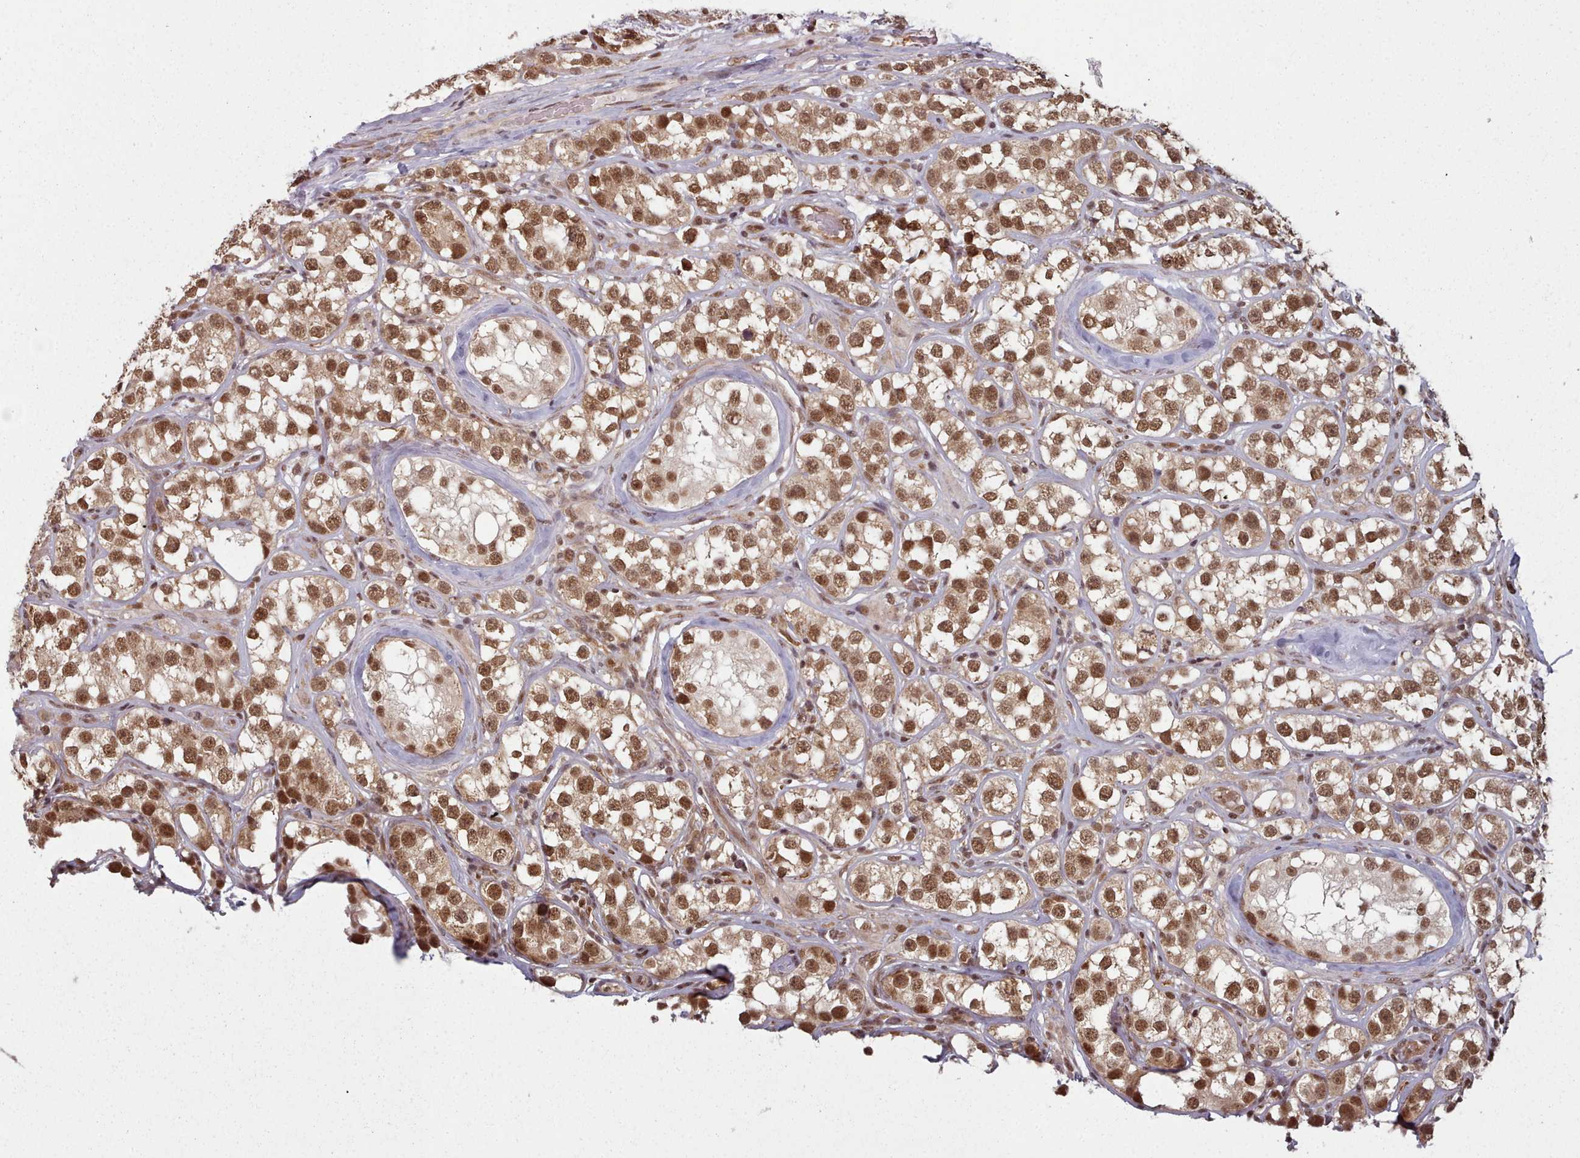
{"staining": {"intensity": "moderate", "quantity": ">75%", "location": "cytoplasmic/membranous,nuclear"}, "tissue": "testis cancer", "cell_type": "Tumor cells", "image_type": "cancer", "snomed": [{"axis": "morphology", "description": "Seminoma, NOS"}, {"axis": "topography", "description": "Testis"}], "caption": "Immunohistochemical staining of testis cancer exhibits medium levels of moderate cytoplasmic/membranous and nuclear staining in approximately >75% of tumor cells.", "gene": "DHX8", "patient": {"sex": "male", "age": 28}}